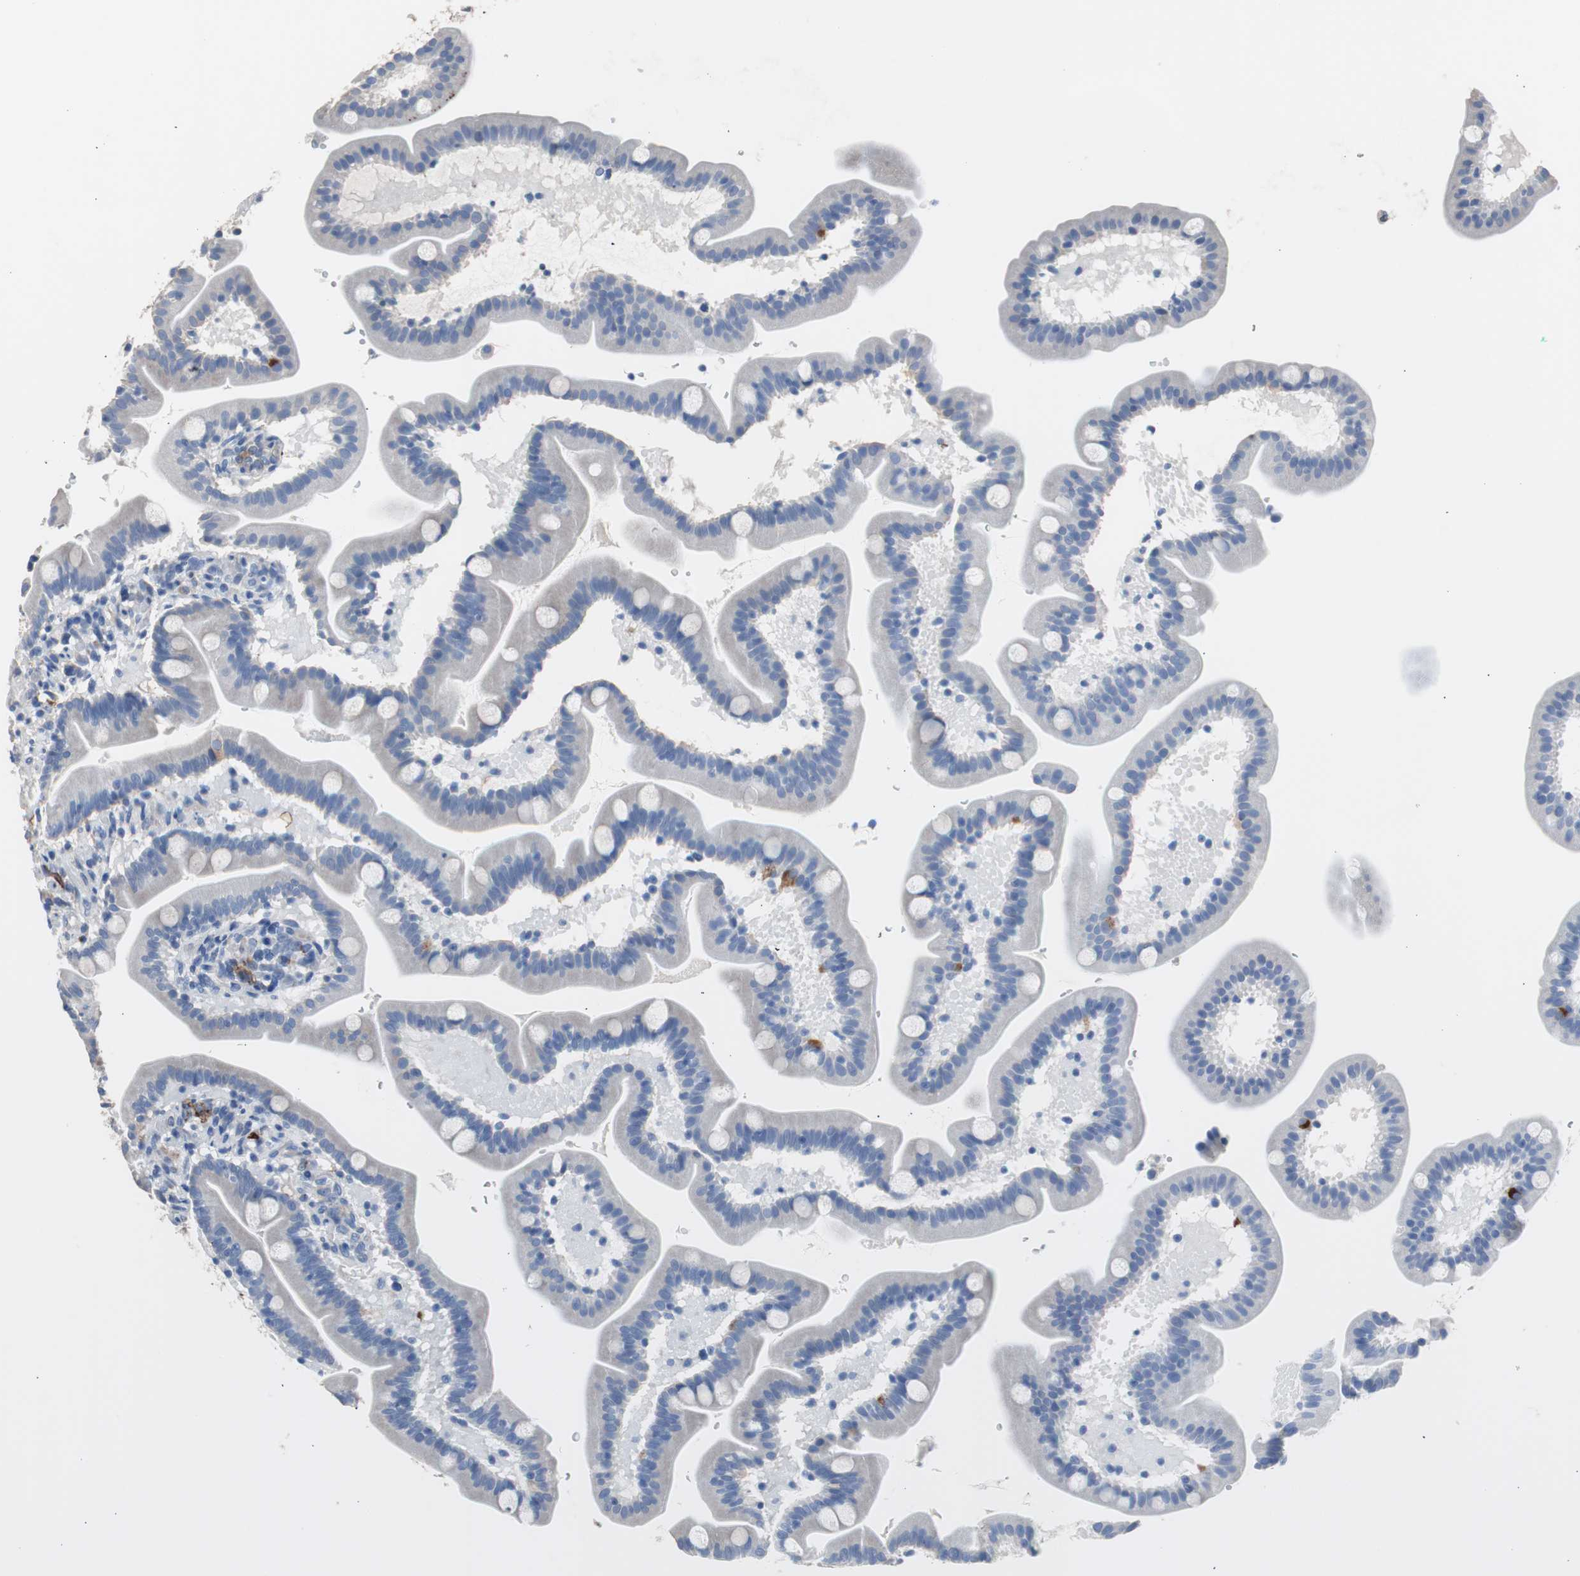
{"staining": {"intensity": "negative", "quantity": "none", "location": "none"}, "tissue": "duodenum", "cell_type": "Glandular cells", "image_type": "normal", "snomed": [{"axis": "morphology", "description": "Normal tissue, NOS"}, {"axis": "topography", "description": "Duodenum"}], "caption": "DAB (3,3'-diaminobenzidine) immunohistochemical staining of benign duodenum exhibits no significant staining in glandular cells.", "gene": "FCGR2B", "patient": {"sex": "male", "age": 54}}